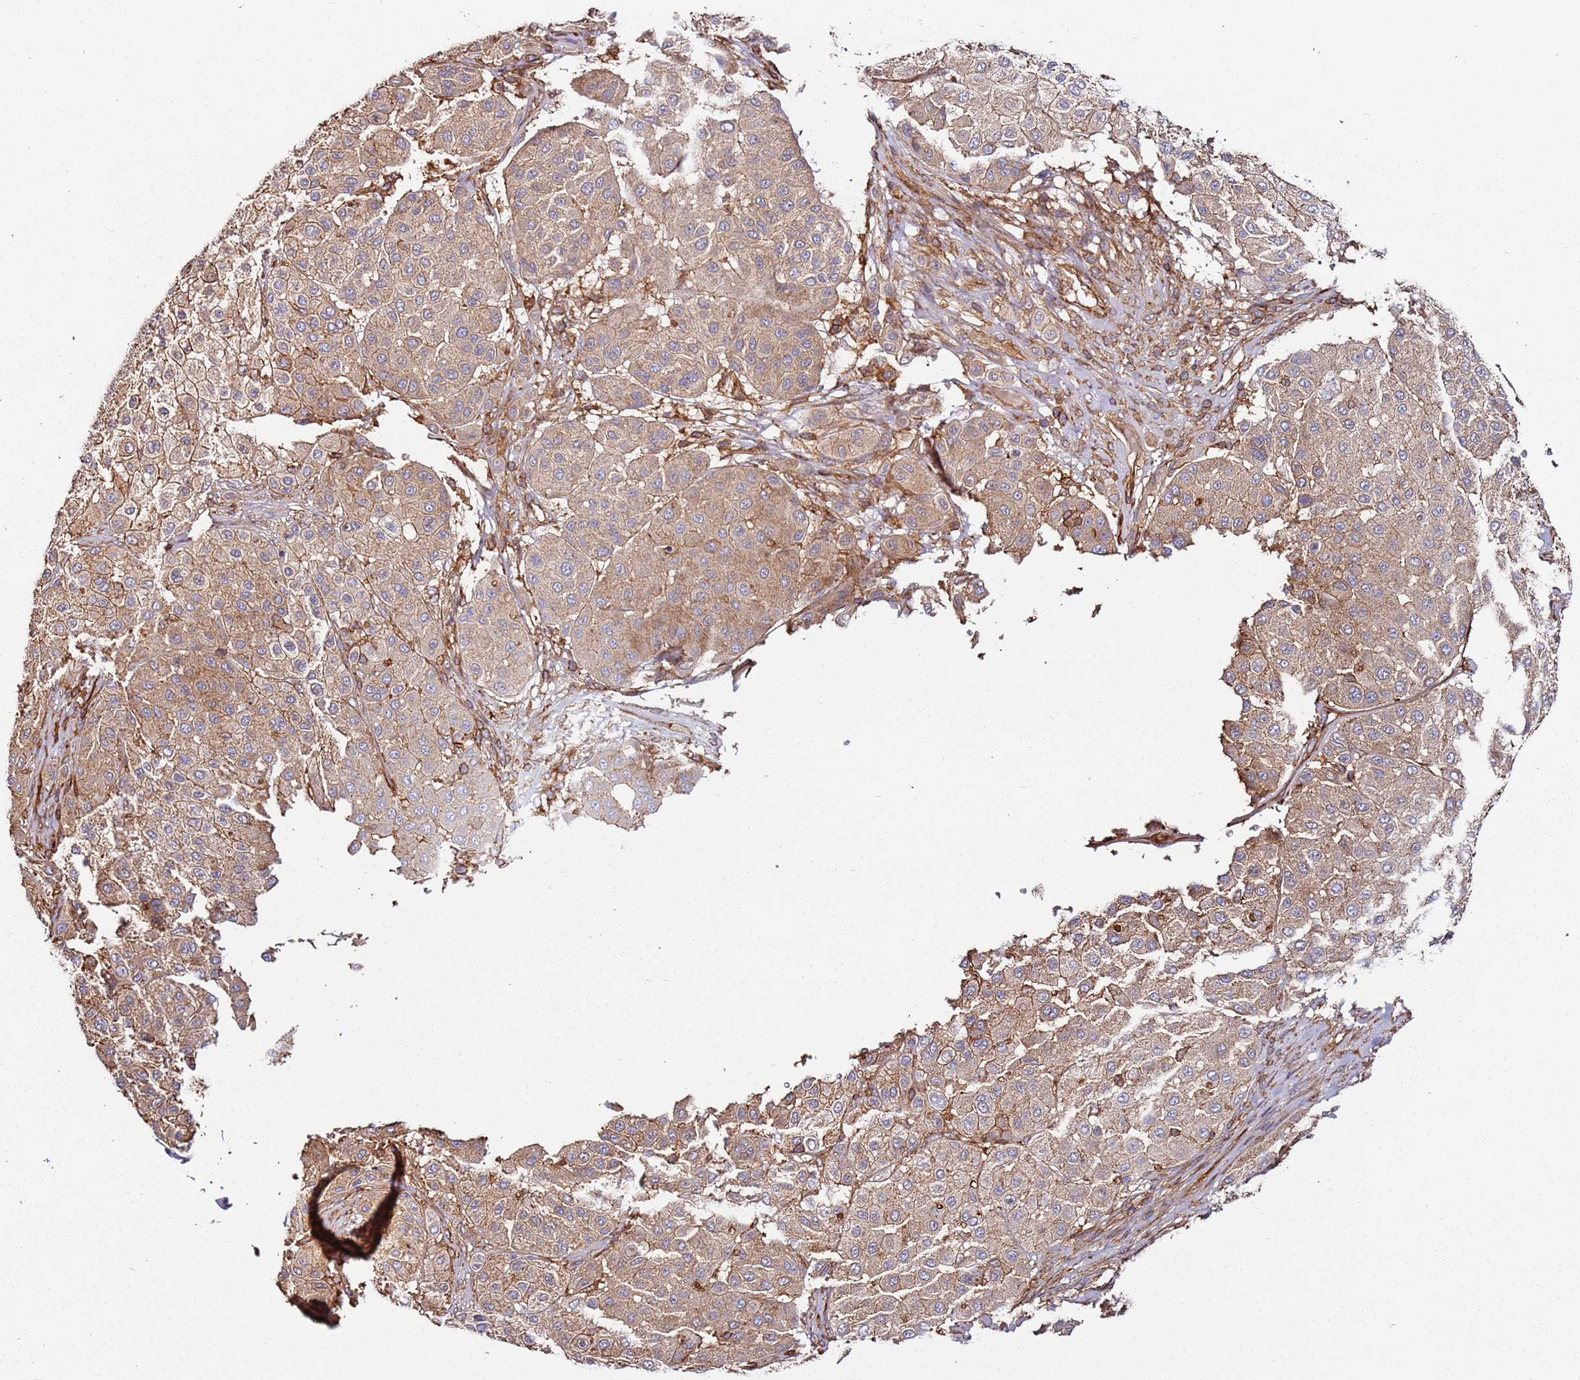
{"staining": {"intensity": "moderate", "quantity": ">75%", "location": "cytoplasmic/membranous"}, "tissue": "melanoma", "cell_type": "Tumor cells", "image_type": "cancer", "snomed": [{"axis": "morphology", "description": "Malignant melanoma, Metastatic site"}, {"axis": "topography", "description": "Smooth muscle"}], "caption": "This micrograph shows melanoma stained with immunohistochemistry (IHC) to label a protein in brown. The cytoplasmic/membranous of tumor cells show moderate positivity for the protein. Nuclei are counter-stained blue.", "gene": "CYP2U1", "patient": {"sex": "male", "age": 41}}